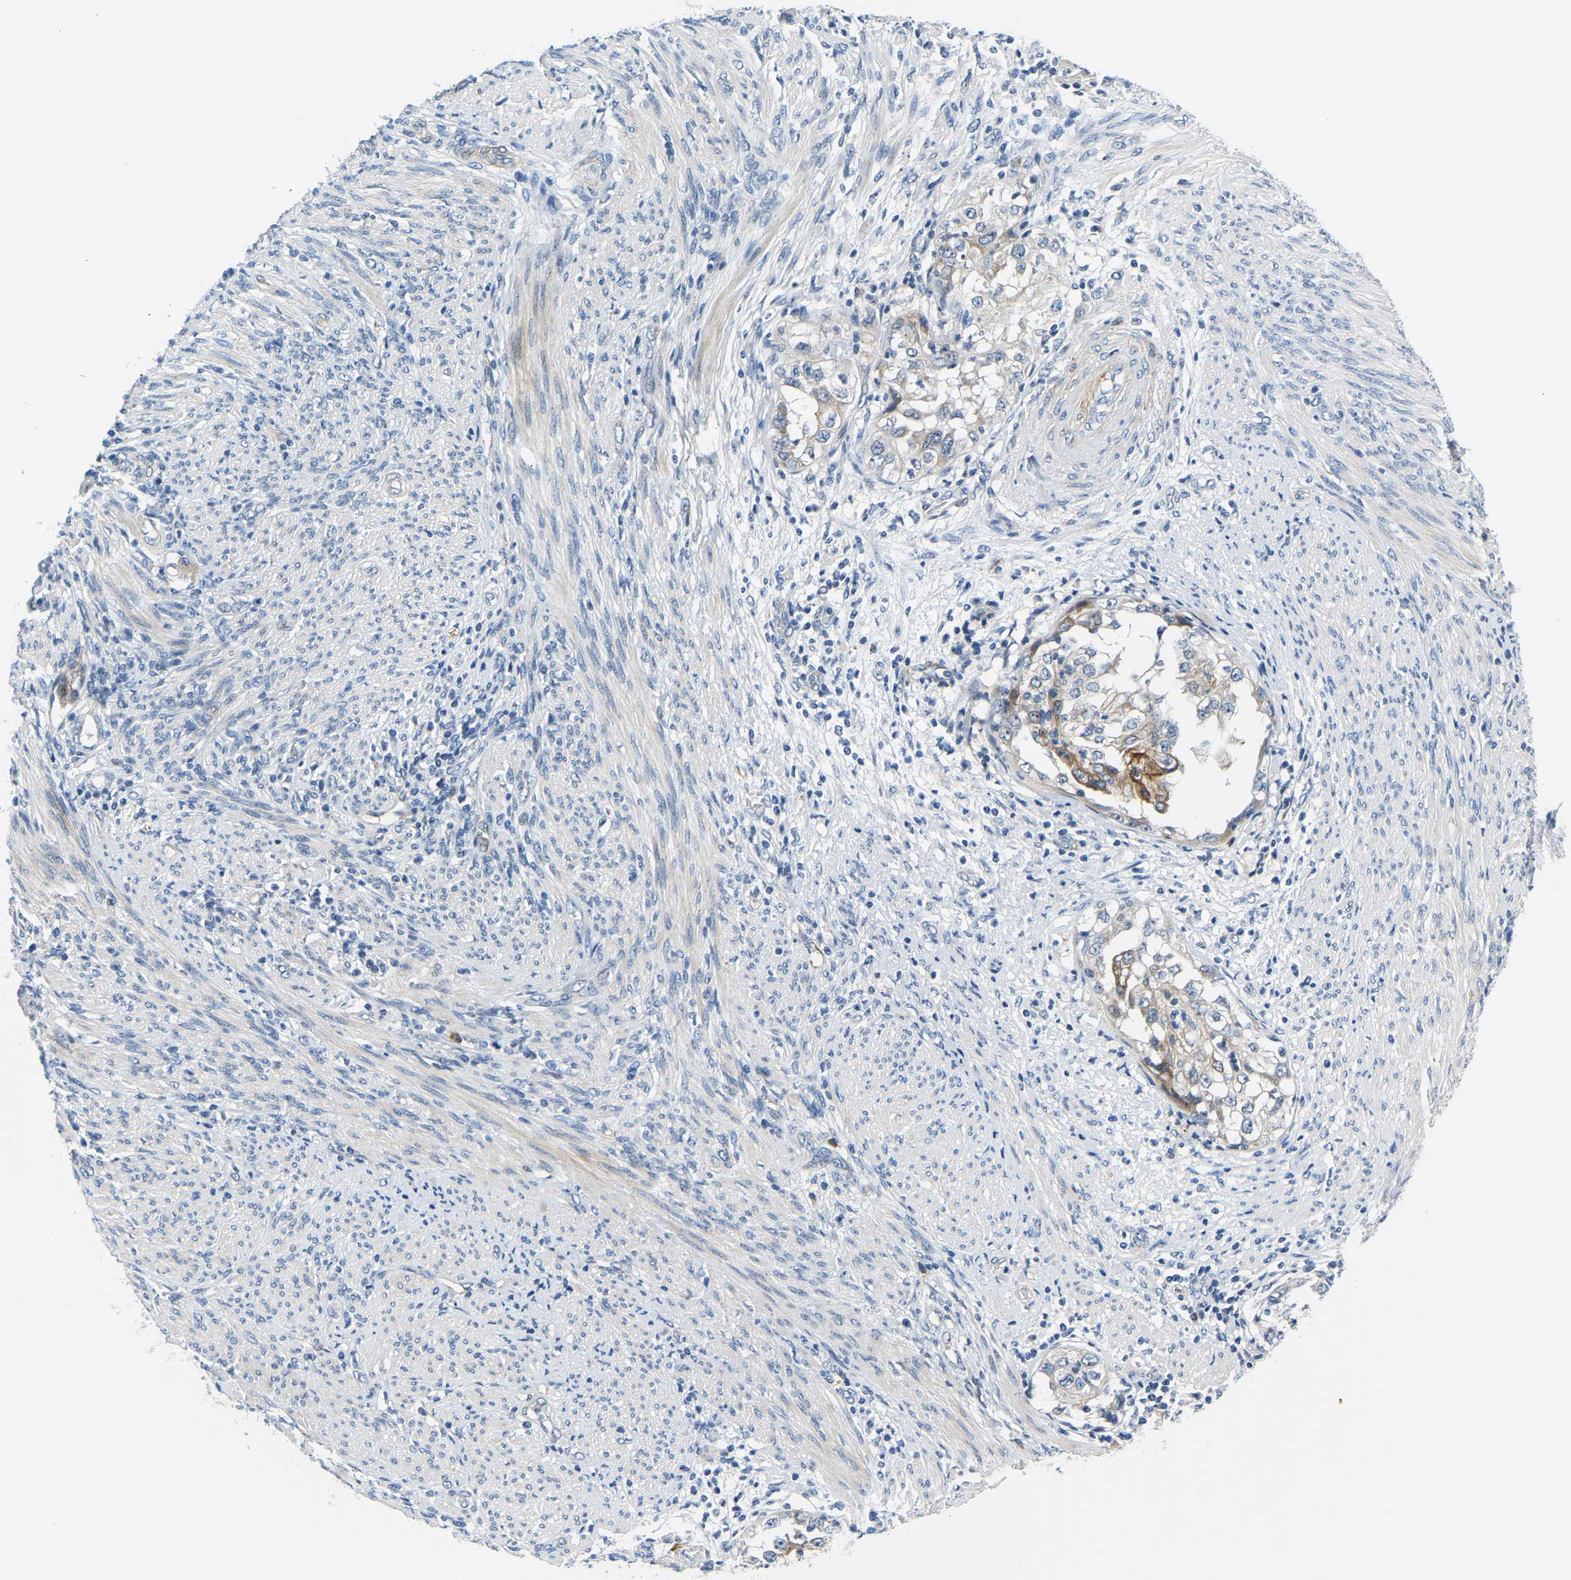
{"staining": {"intensity": "weak", "quantity": "25%-75%", "location": "cytoplasmic/membranous"}, "tissue": "endometrial cancer", "cell_type": "Tumor cells", "image_type": "cancer", "snomed": [{"axis": "morphology", "description": "Adenocarcinoma, NOS"}, {"axis": "topography", "description": "Endometrium"}], "caption": "DAB immunohistochemical staining of human endometrial cancer (adenocarcinoma) demonstrates weak cytoplasmic/membranous protein staining in about 25%-75% of tumor cells. (brown staining indicates protein expression, while blue staining denotes nuclei).", "gene": "LIAS", "patient": {"sex": "female", "age": 85}}